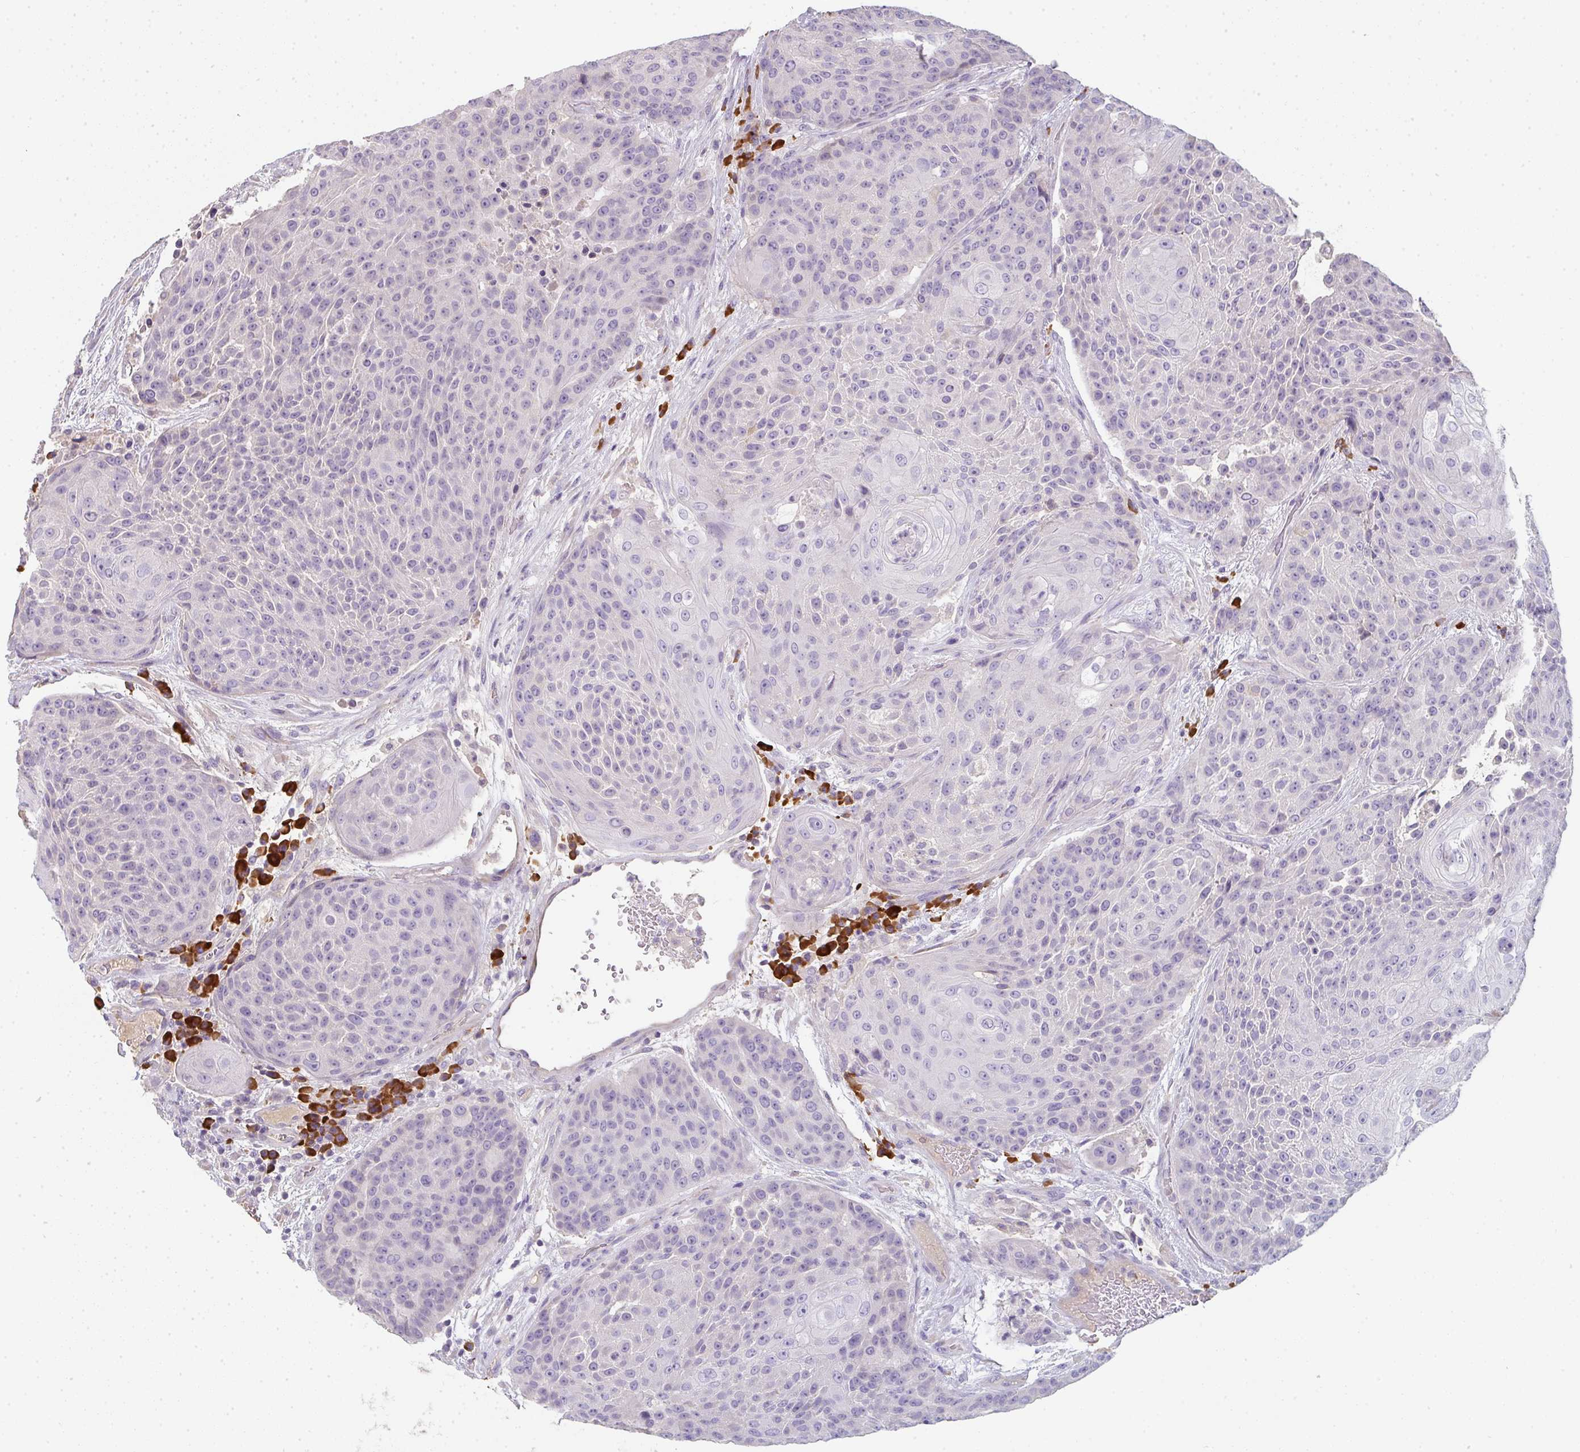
{"staining": {"intensity": "negative", "quantity": "none", "location": "none"}, "tissue": "urothelial cancer", "cell_type": "Tumor cells", "image_type": "cancer", "snomed": [{"axis": "morphology", "description": "Urothelial carcinoma, High grade"}, {"axis": "topography", "description": "Urinary bladder"}], "caption": "A high-resolution photomicrograph shows IHC staining of urothelial cancer, which displays no significant positivity in tumor cells. (Brightfield microscopy of DAB immunohistochemistry (IHC) at high magnification).", "gene": "ZNF215", "patient": {"sex": "female", "age": 63}}